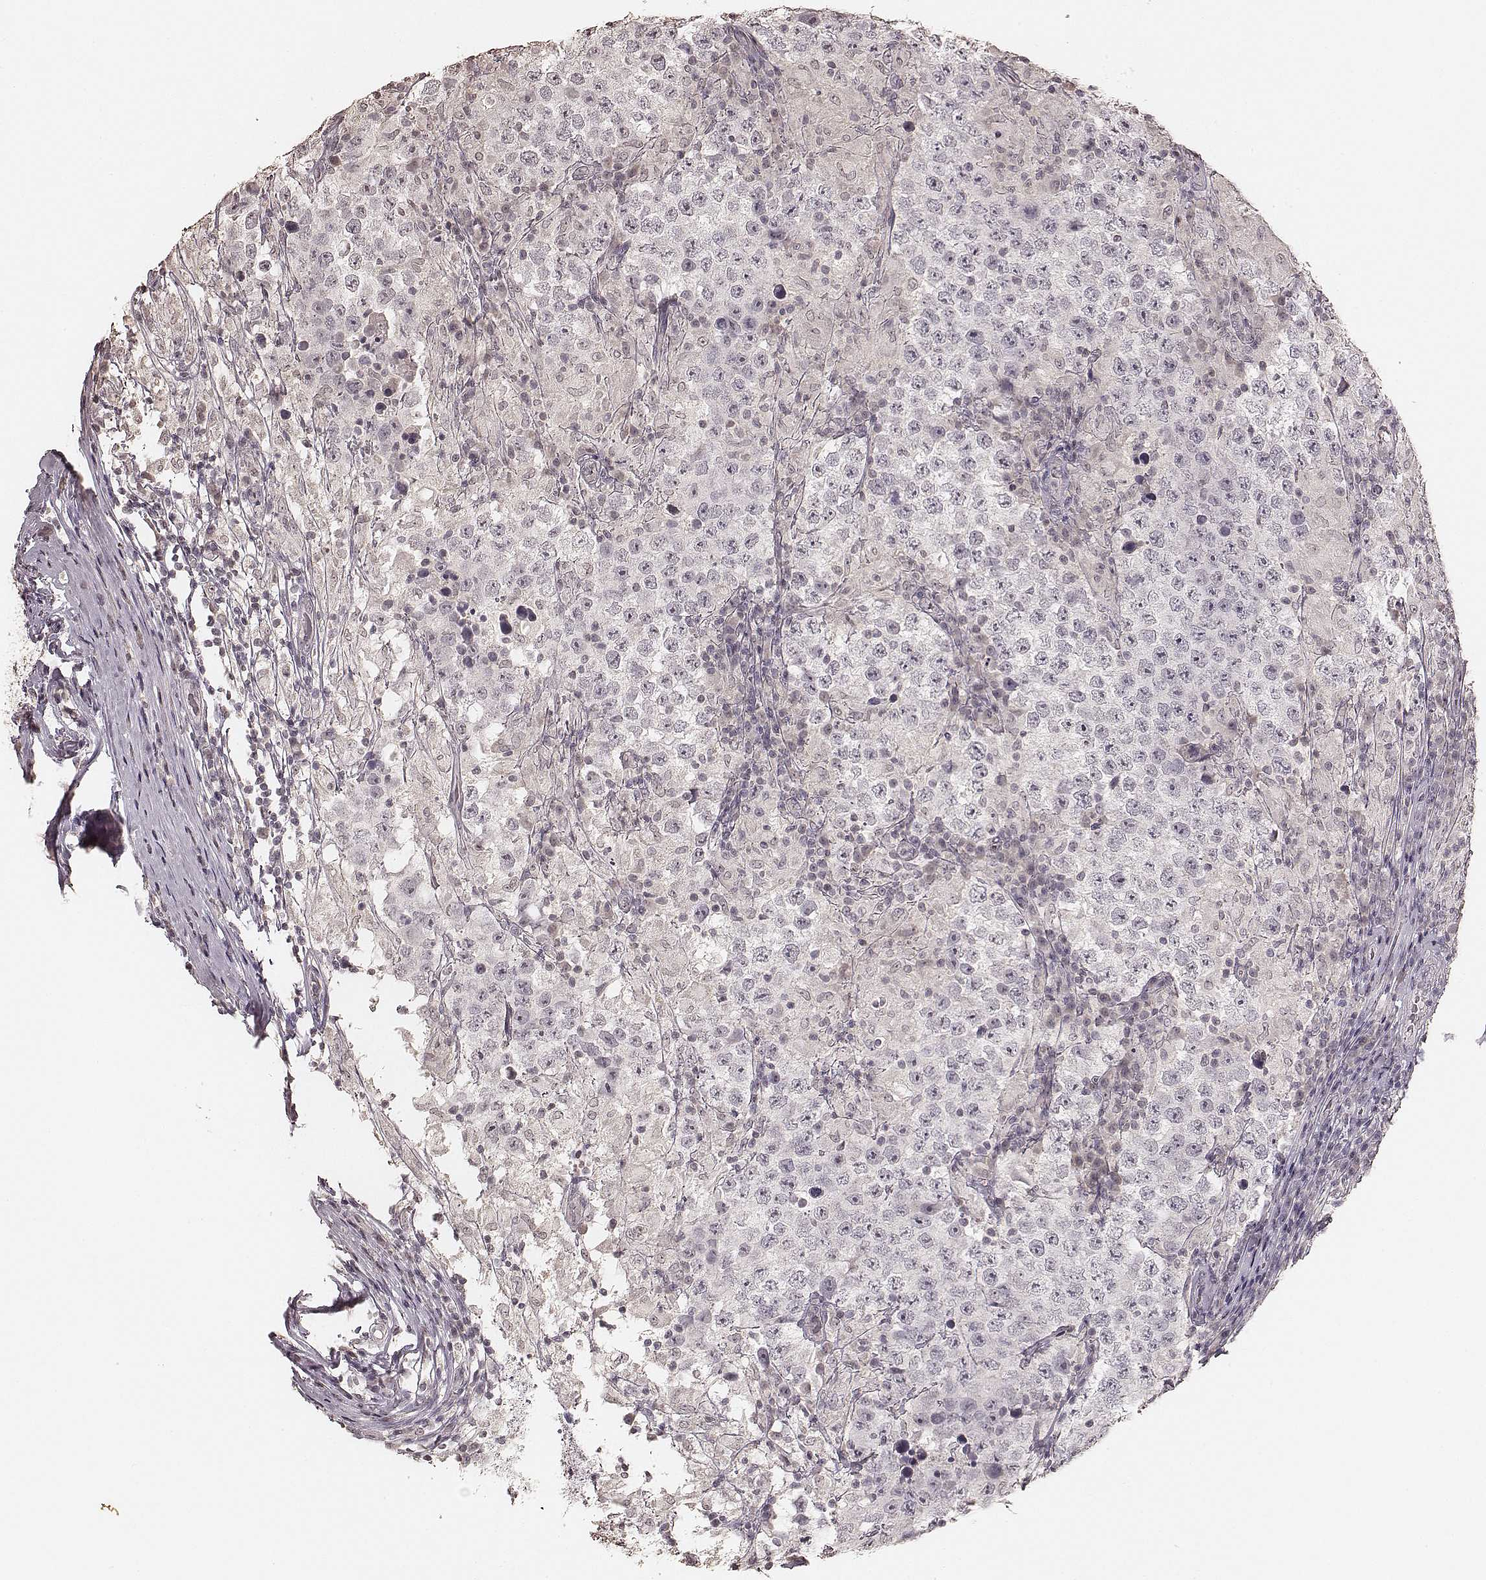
{"staining": {"intensity": "negative", "quantity": "none", "location": "none"}, "tissue": "testis cancer", "cell_type": "Tumor cells", "image_type": "cancer", "snomed": [{"axis": "morphology", "description": "Seminoma, NOS"}, {"axis": "morphology", "description": "Carcinoma, Embryonal, NOS"}, {"axis": "topography", "description": "Testis"}], "caption": "IHC of human seminoma (testis) demonstrates no staining in tumor cells.", "gene": "LY6K", "patient": {"sex": "male", "age": 41}}